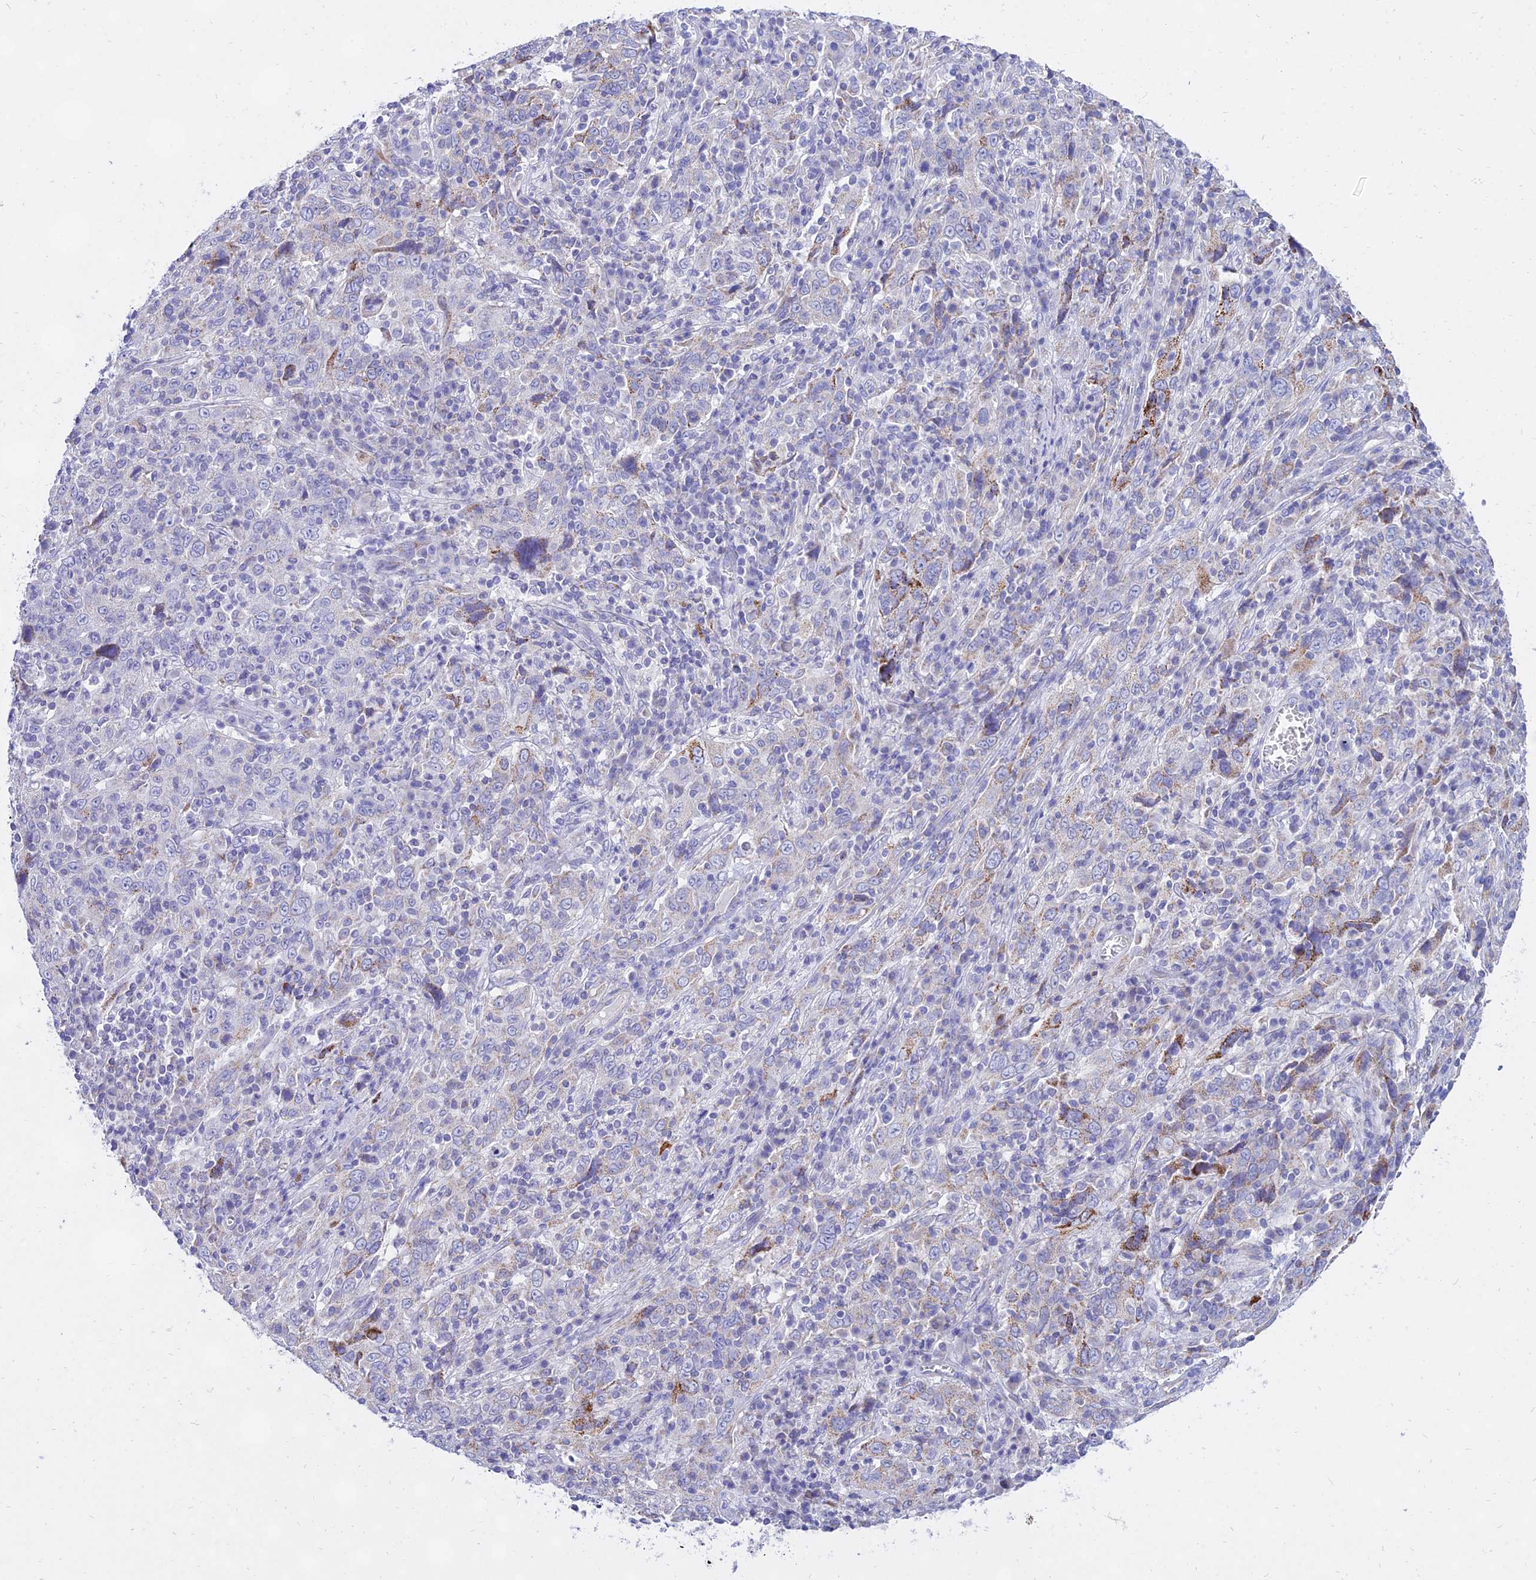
{"staining": {"intensity": "moderate", "quantity": "<25%", "location": "cytoplasmic/membranous"}, "tissue": "cervical cancer", "cell_type": "Tumor cells", "image_type": "cancer", "snomed": [{"axis": "morphology", "description": "Squamous cell carcinoma, NOS"}, {"axis": "topography", "description": "Cervix"}], "caption": "Immunohistochemistry of cervical cancer (squamous cell carcinoma) reveals low levels of moderate cytoplasmic/membranous staining in approximately <25% of tumor cells. The staining was performed using DAB (3,3'-diaminobenzidine) to visualize the protein expression in brown, while the nuclei were stained in blue with hematoxylin (Magnification: 20x).", "gene": "PKN3", "patient": {"sex": "female", "age": 46}}